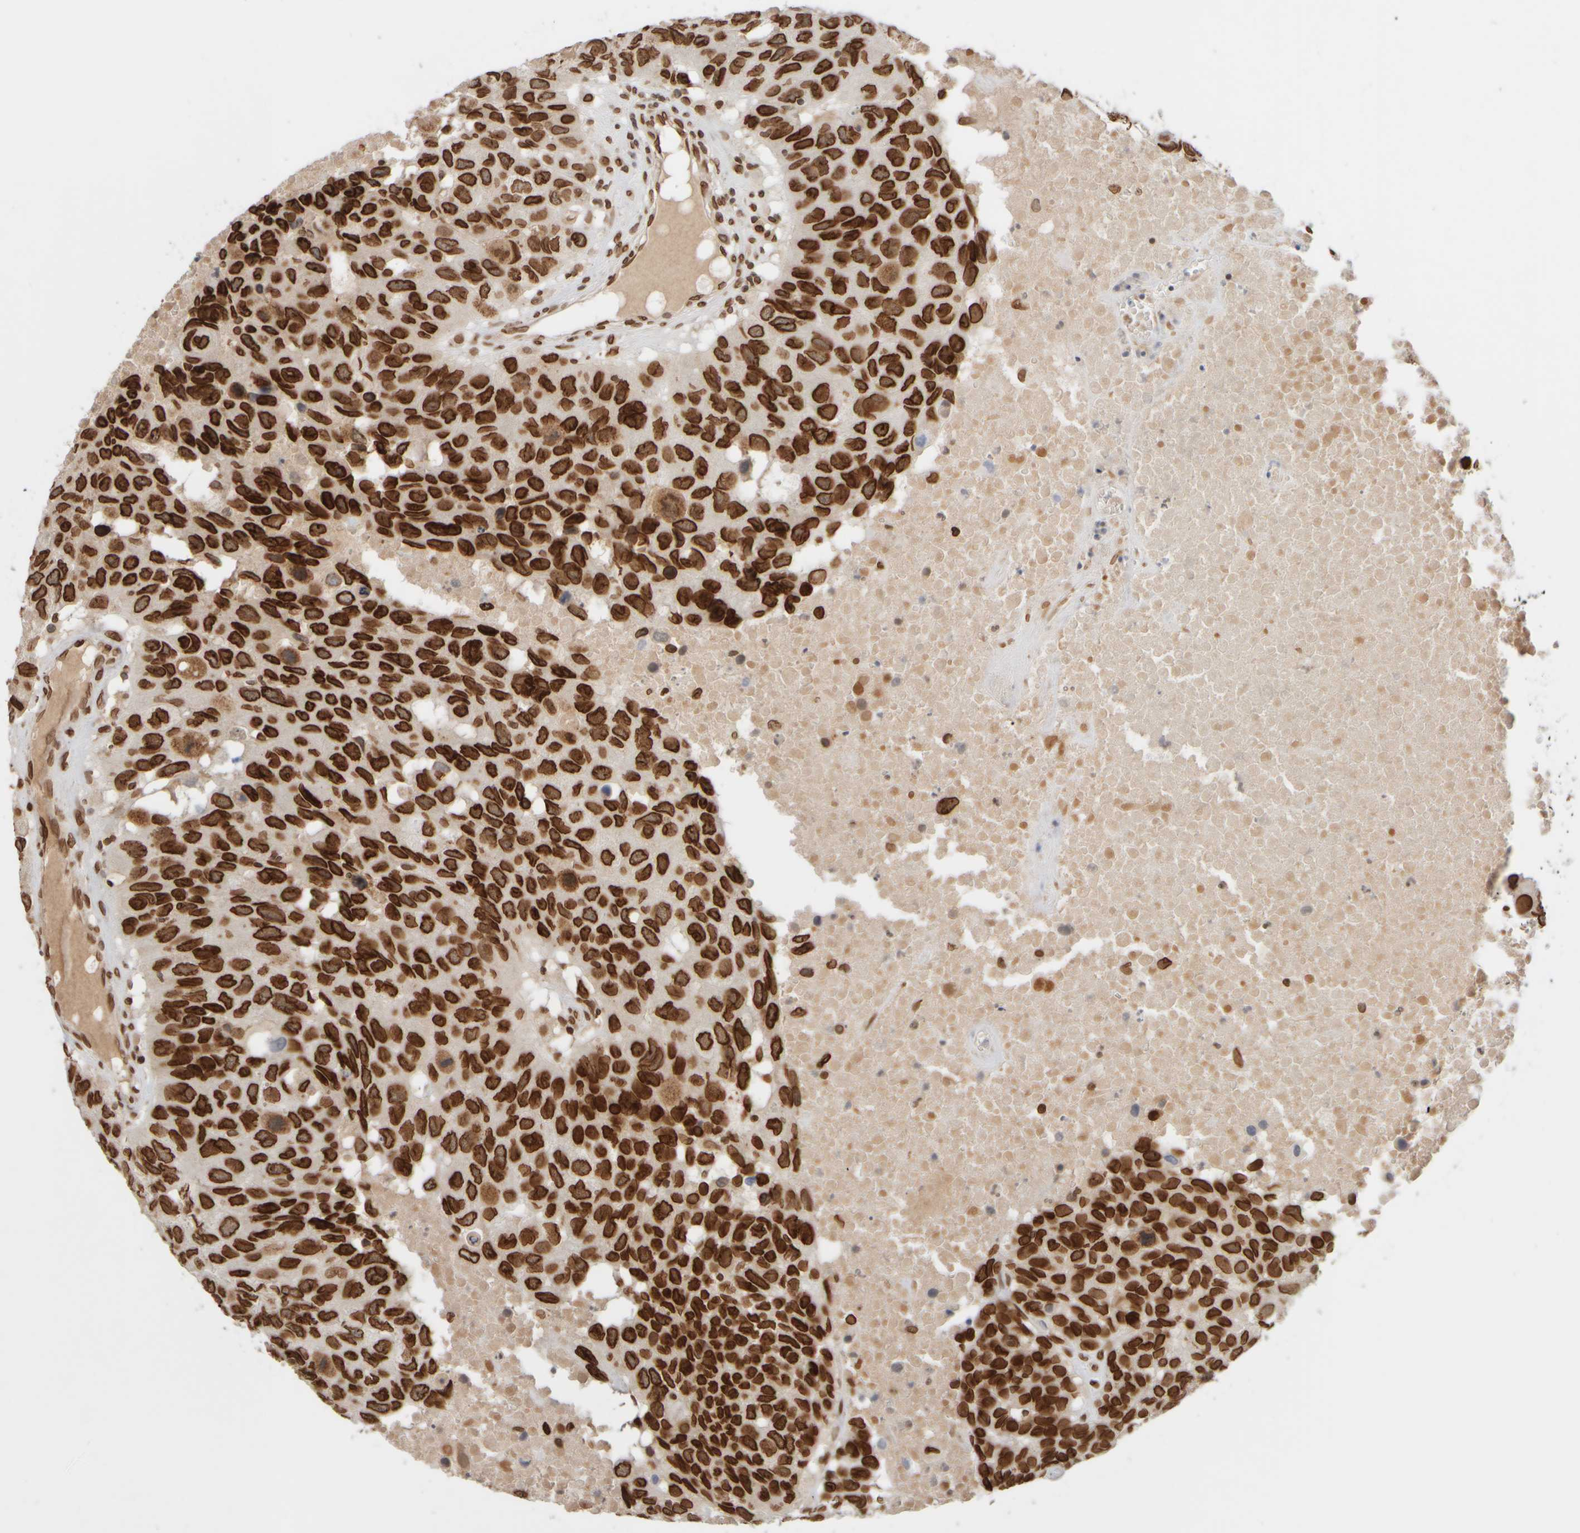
{"staining": {"intensity": "strong", "quantity": ">75%", "location": "cytoplasmic/membranous,nuclear"}, "tissue": "head and neck cancer", "cell_type": "Tumor cells", "image_type": "cancer", "snomed": [{"axis": "morphology", "description": "Squamous cell carcinoma, NOS"}, {"axis": "topography", "description": "Head-Neck"}], "caption": "IHC histopathology image of neoplastic tissue: human head and neck cancer stained using immunohistochemistry reveals high levels of strong protein expression localized specifically in the cytoplasmic/membranous and nuclear of tumor cells, appearing as a cytoplasmic/membranous and nuclear brown color.", "gene": "ZC3HC1", "patient": {"sex": "male", "age": 66}}